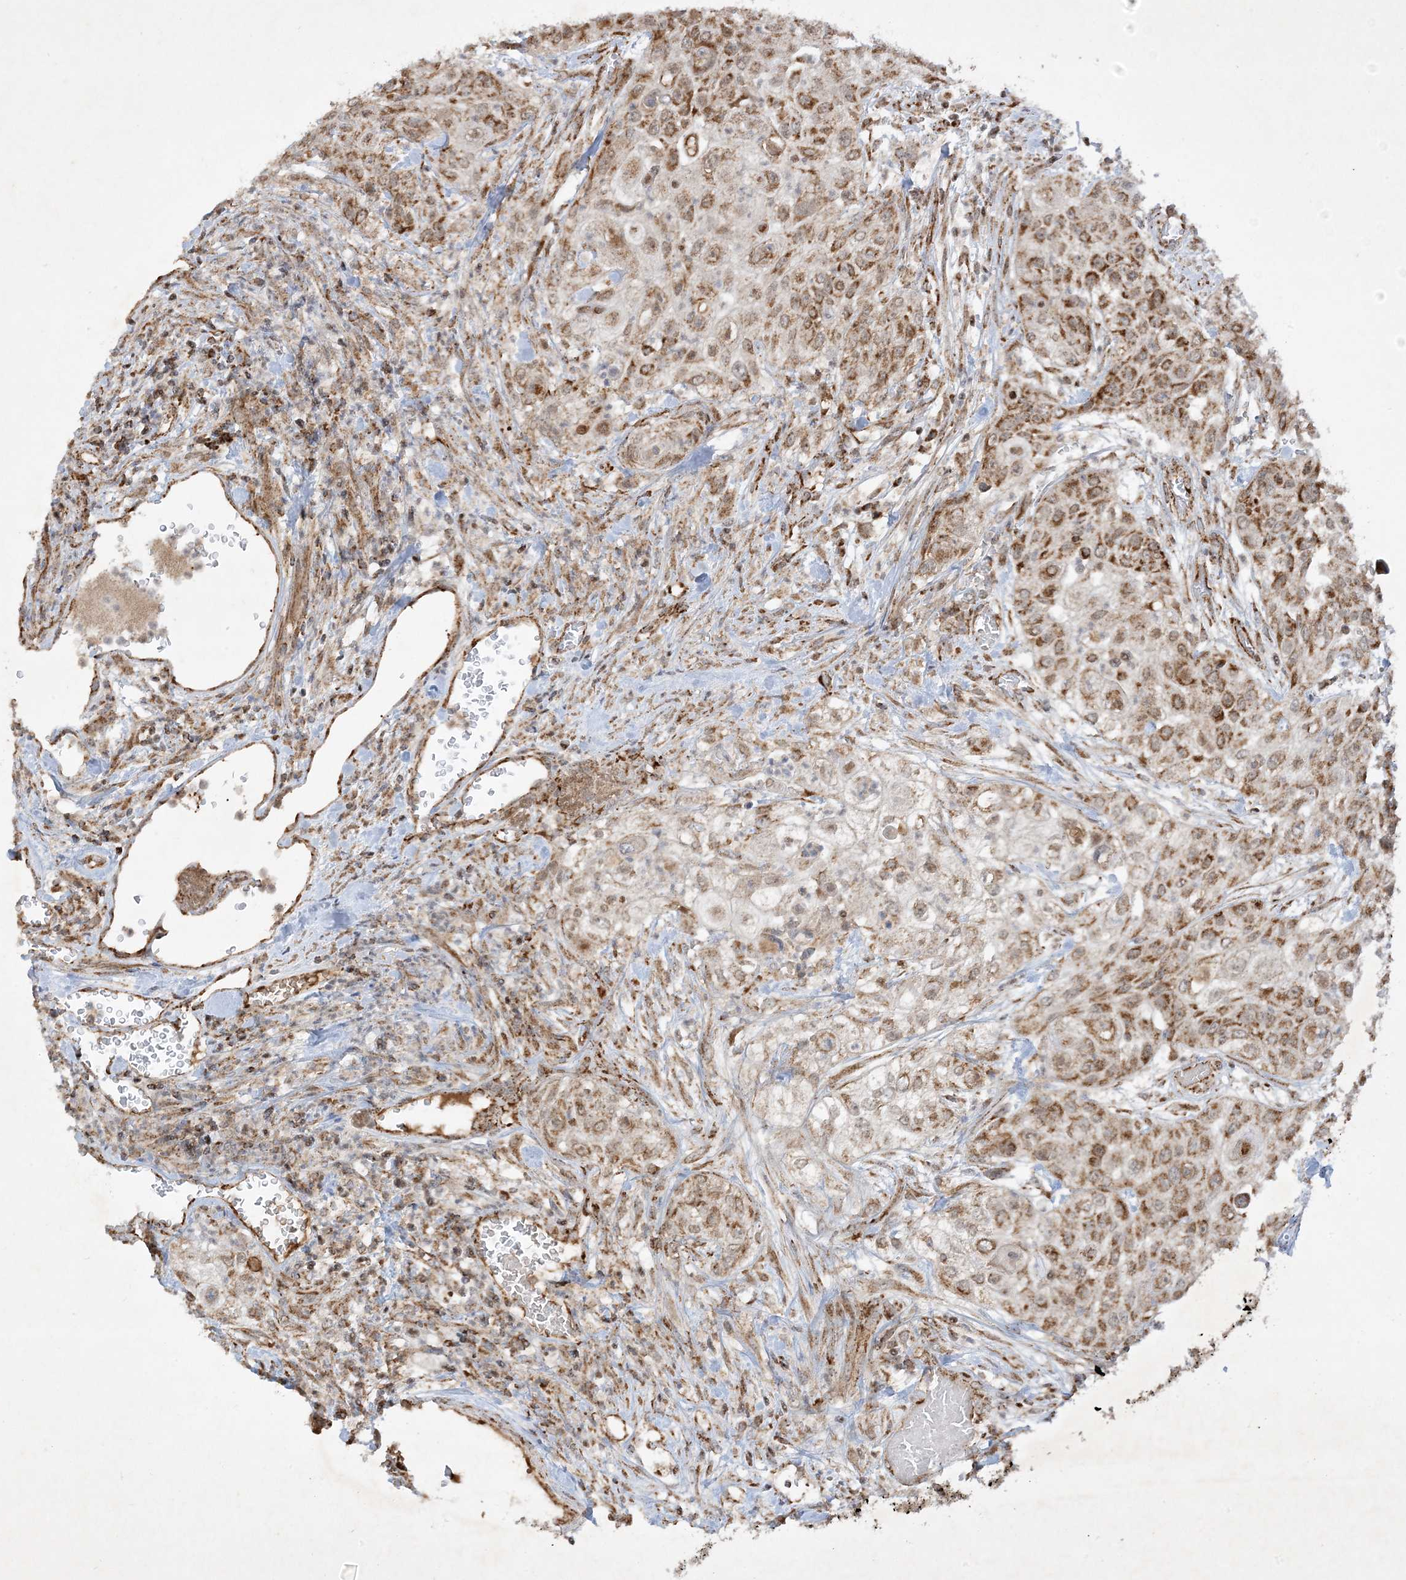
{"staining": {"intensity": "moderate", "quantity": ">75%", "location": "cytoplasmic/membranous"}, "tissue": "urothelial cancer", "cell_type": "Tumor cells", "image_type": "cancer", "snomed": [{"axis": "morphology", "description": "Urothelial carcinoma, High grade"}, {"axis": "topography", "description": "Urinary bladder"}], "caption": "Protein expression analysis of urothelial cancer exhibits moderate cytoplasmic/membranous staining in about >75% of tumor cells.", "gene": "NDUFAF3", "patient": {"sex": "female", "age": 79}}